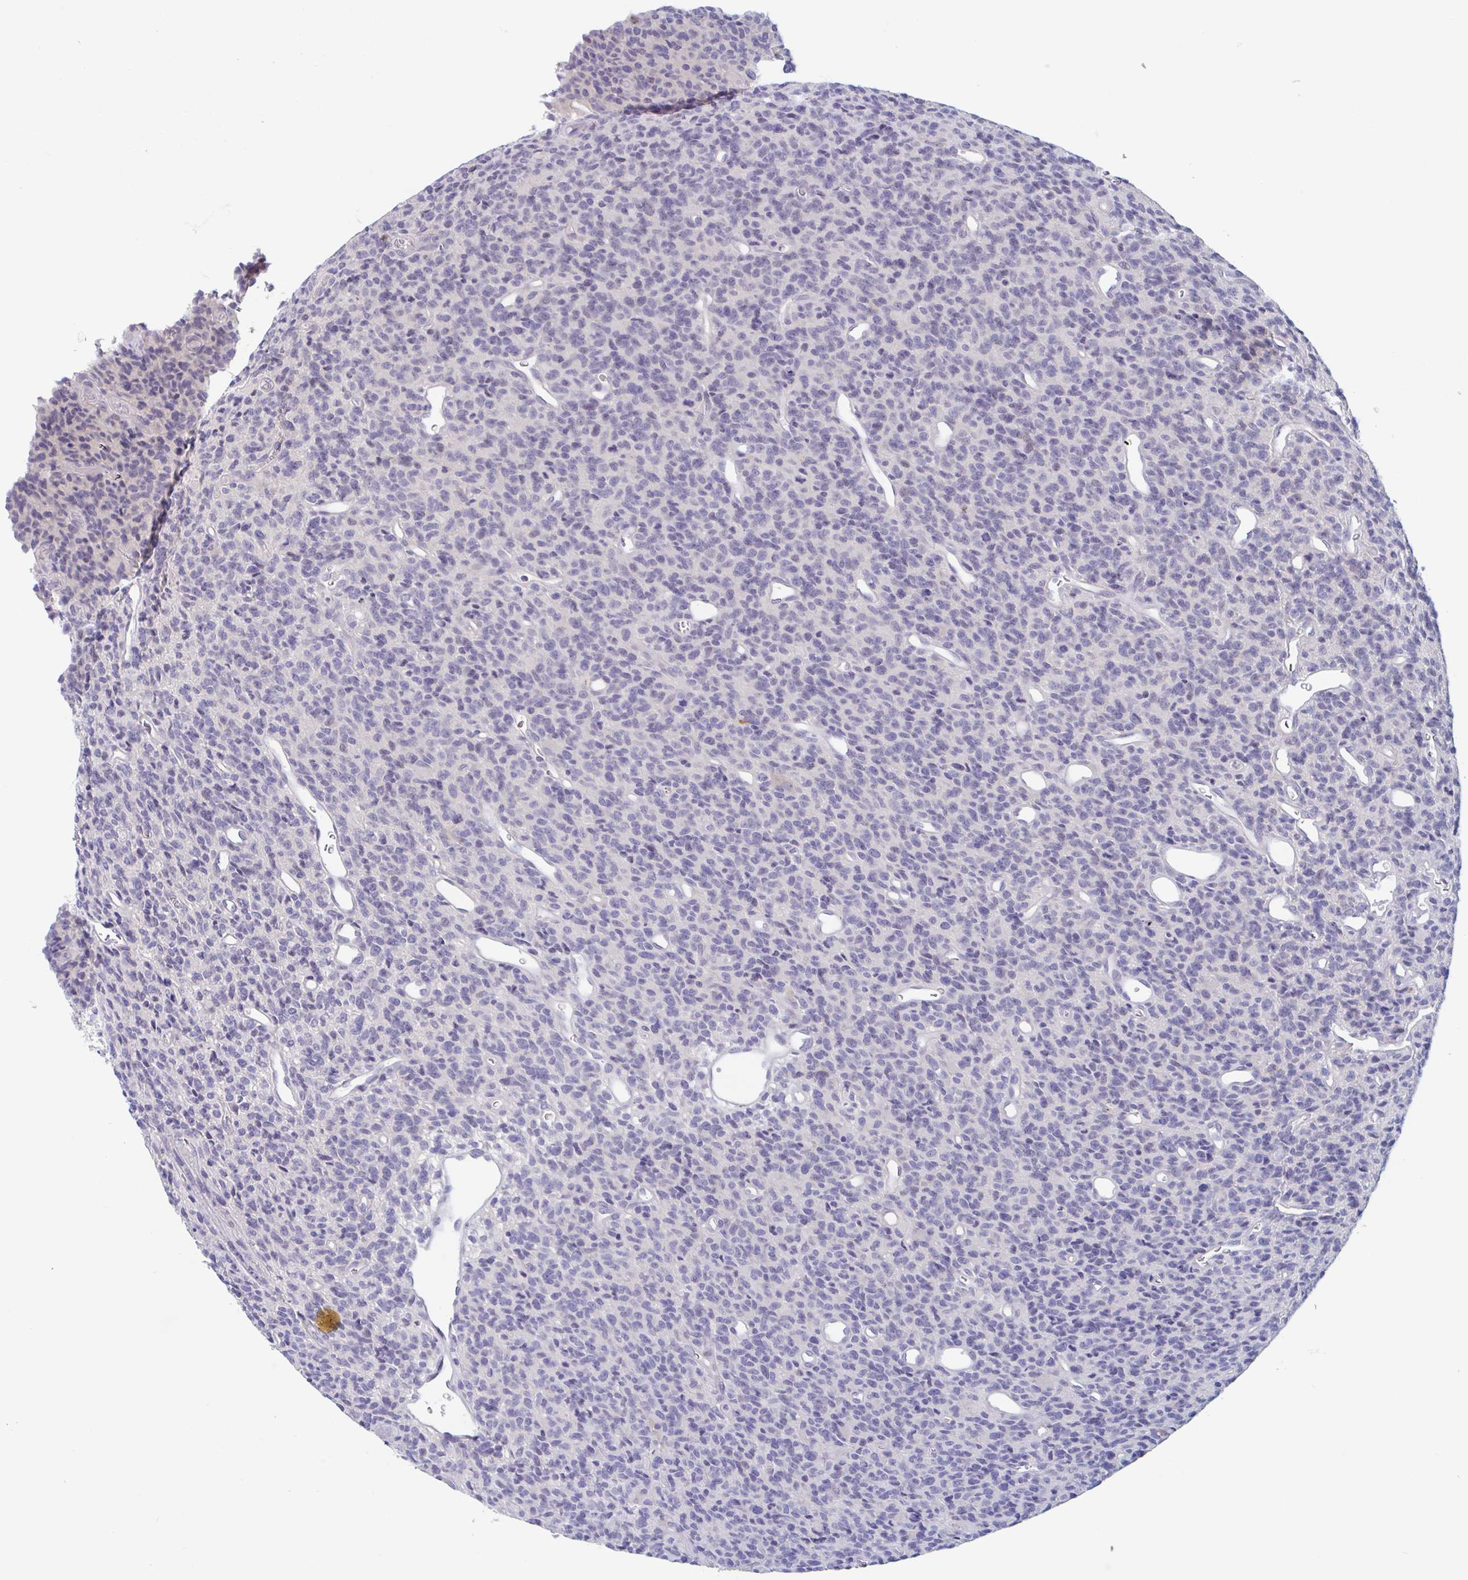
{"staining": {"intensity": "negative", "quantity": "none", "location": "none"}, "tissue": "glioma", "cell_type": "Tumor cells", "image_type": "cancer", "snomed": [{"axis": "morphology", "description": "Glioma, malignant, High grade"}, {"axis": "topography", "description": "Brain"}], "caption": "Tumor cells are negative for brown protein staining in malignant glioma (high-grade). (DAB (3,3'-diaminobenzidine) immunohistochemistry (IHC) with hematoxylin counter stain).", "gene": "UNKL", "patient": {"sex": "male", "age": 76}}